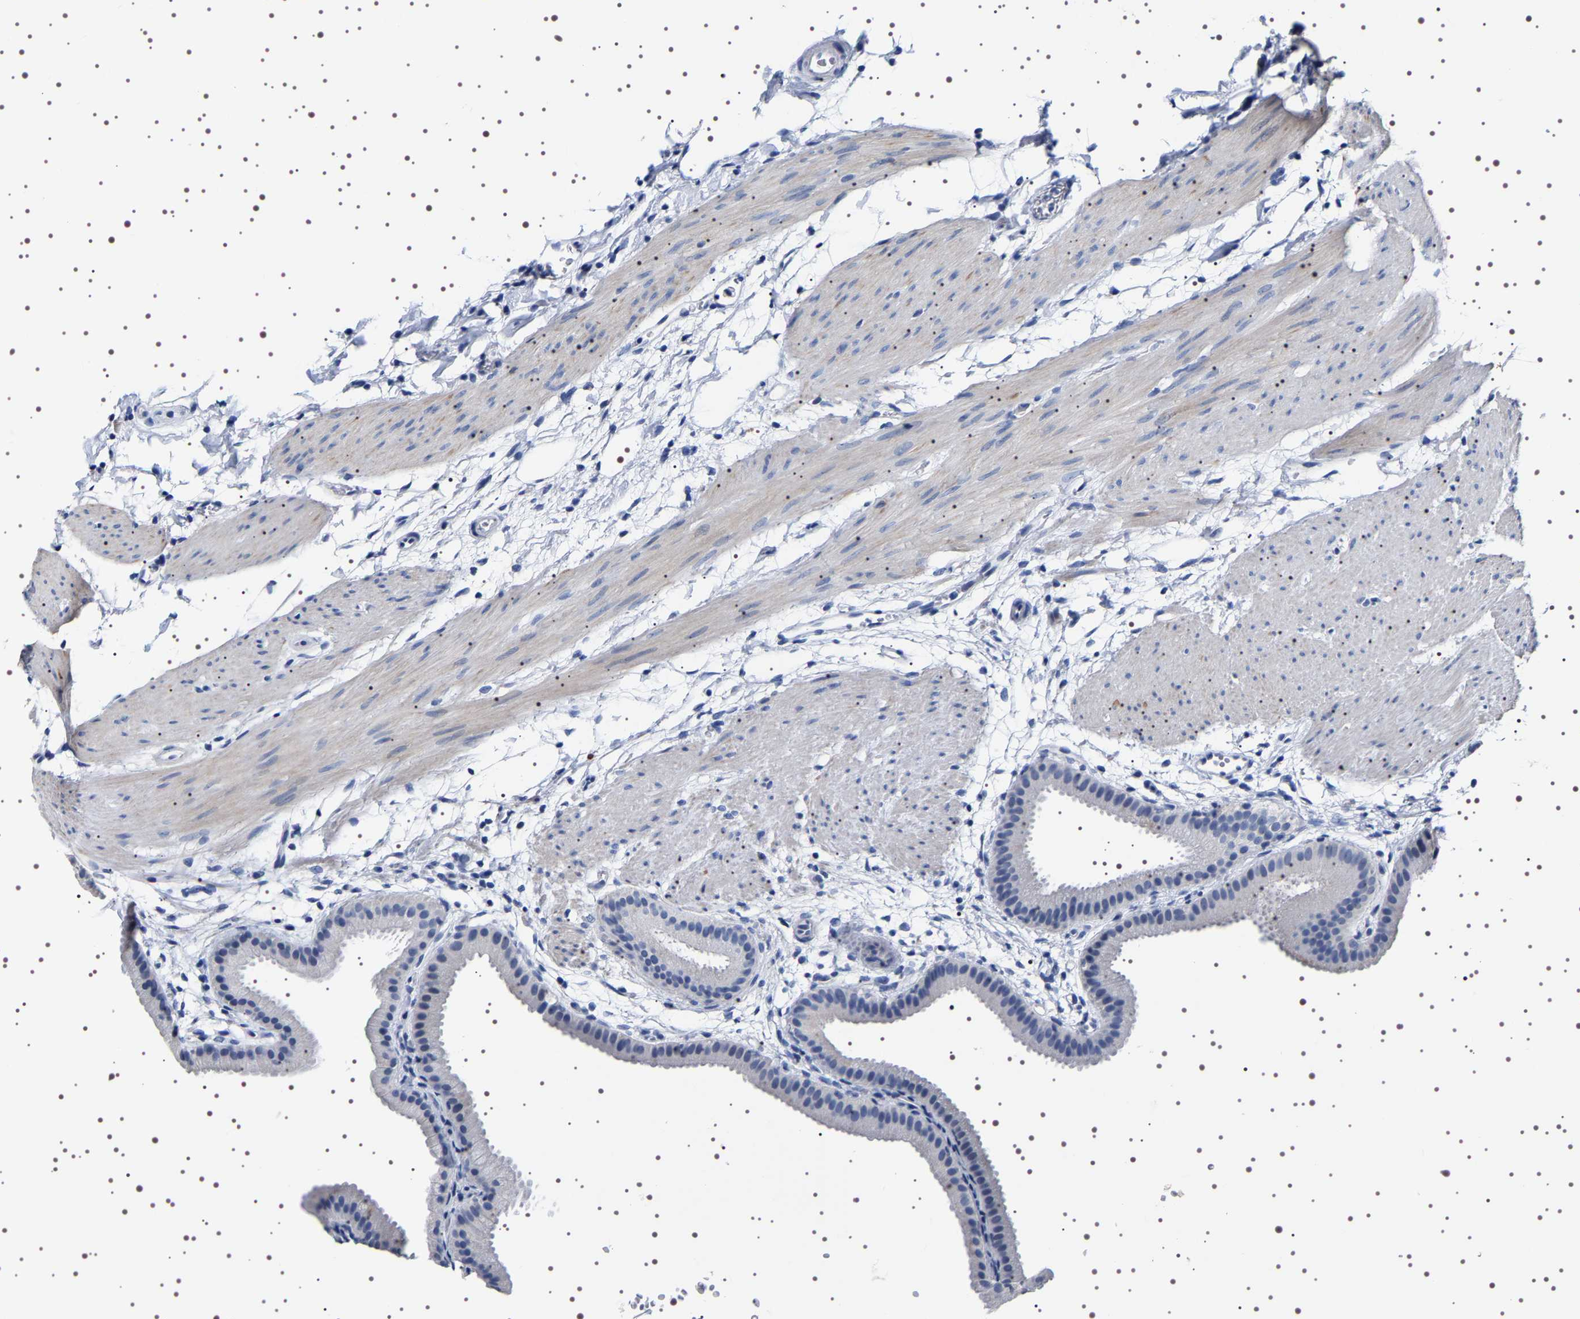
{"staining": {"intensity": "negative", "quantity": "none", "location": "none"}, "tissue": "gallbladder", "cell_type": "Glandular cells", "image_type": "normal", "snomed": [{"axis": "morphology", "description": "Normal tissue, NOS"}, {"axis": "topography", "description": "Gallbladder"}], "caption": "Image shows no protein positivity in glandular cells of benign gallbladder.", "gene": "UBQLN3", "patient": {"sex": "female", "age": 64}}